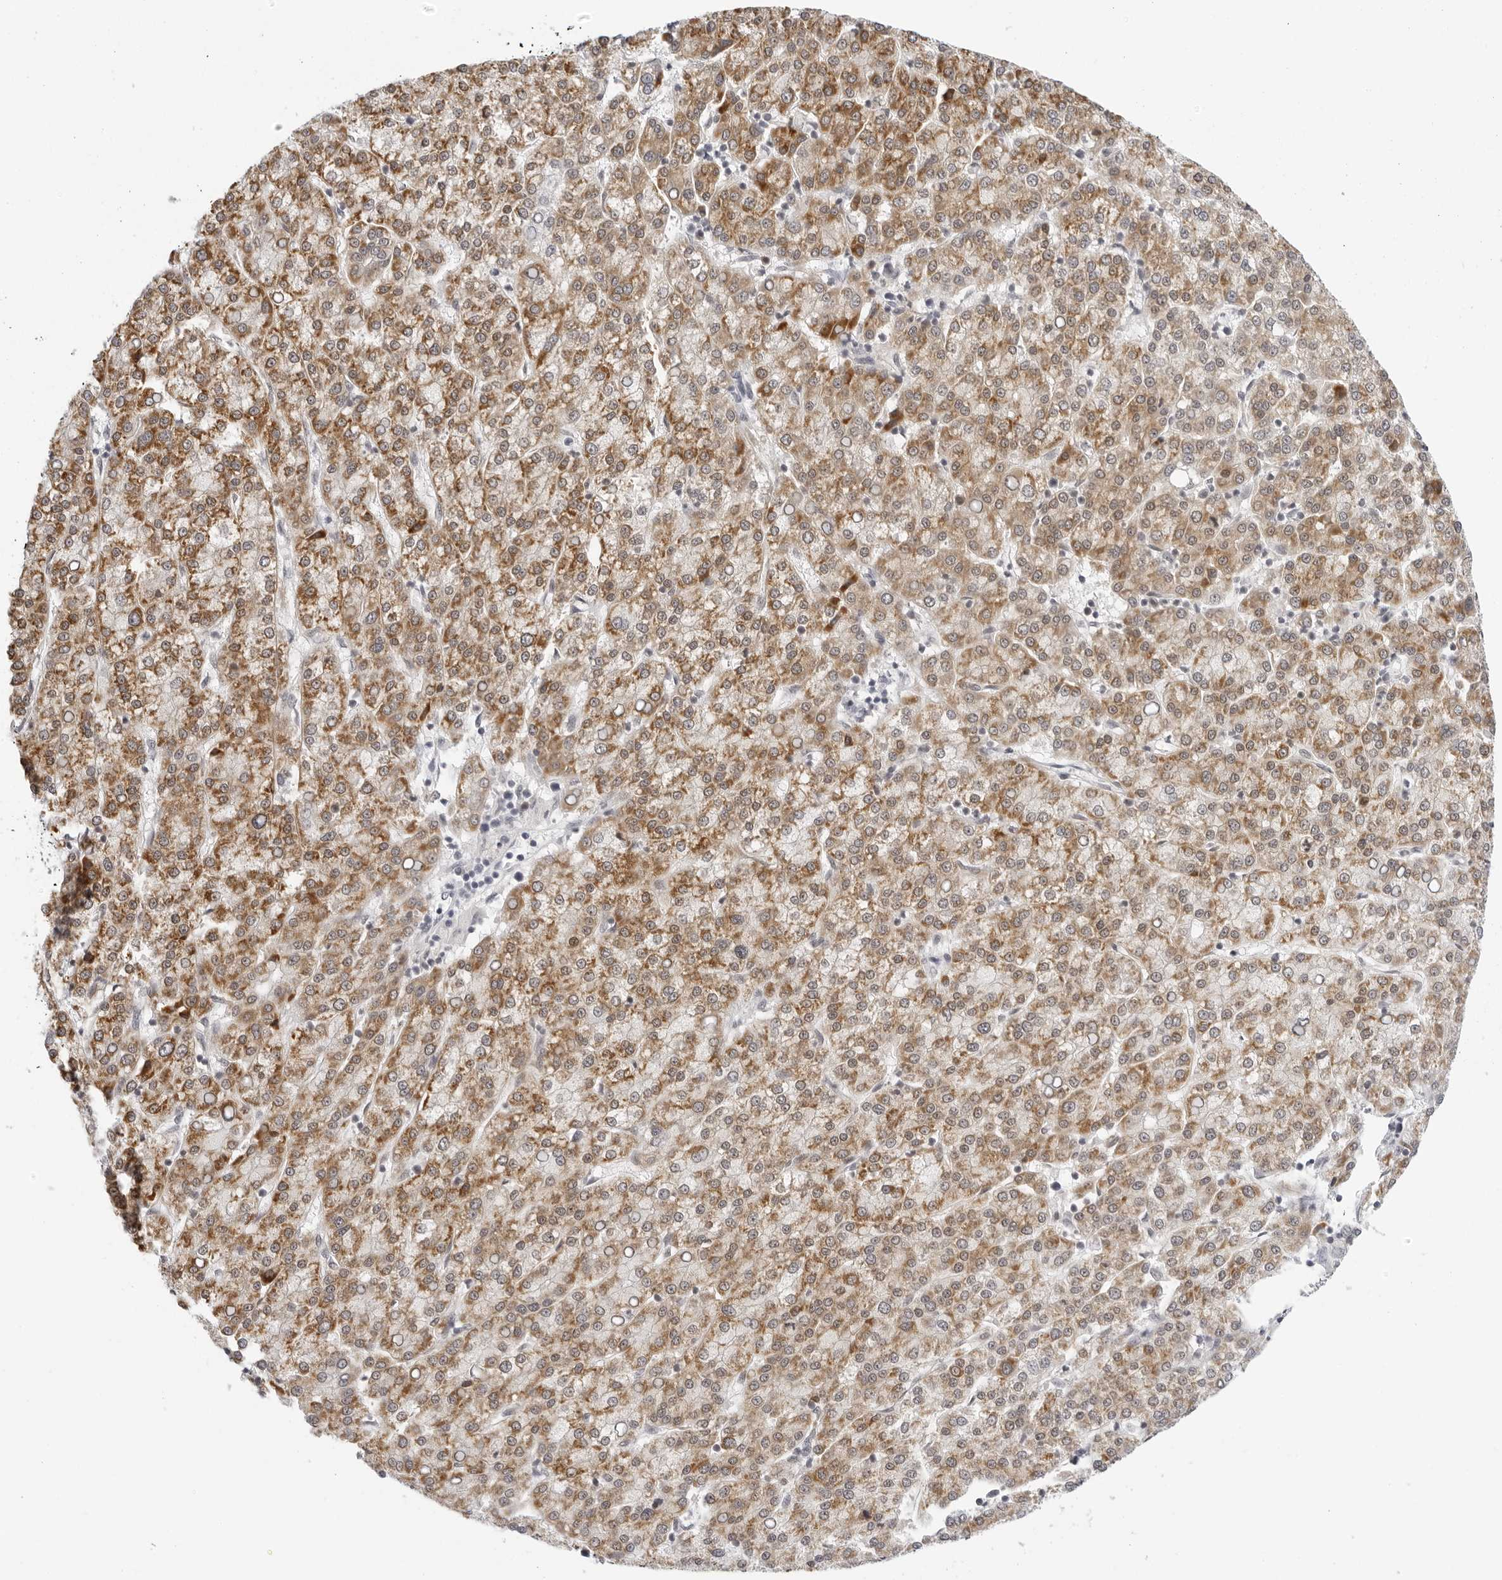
{"staining": {"intensity": "moderate", "quantity": ">75%", "location": "cytoplasmic/membranous"}, "tissue": "liver cancer", "cell_type": "Tumor cells", "image_type": "cancer", "snomed": [{"axis": "morphology", "description": "Carcinoma, Hepatocellular, NOS"}, {"axis": "topography", "description": "Liver"}], "caption": "An image of liver hepatocellular carcinoma stained for a protein exhibits moderate cytoplasmic/membranous brown staining in tumor cells.", "gene": "EDN2", "patient": {"sex": "female", "age": 58}}